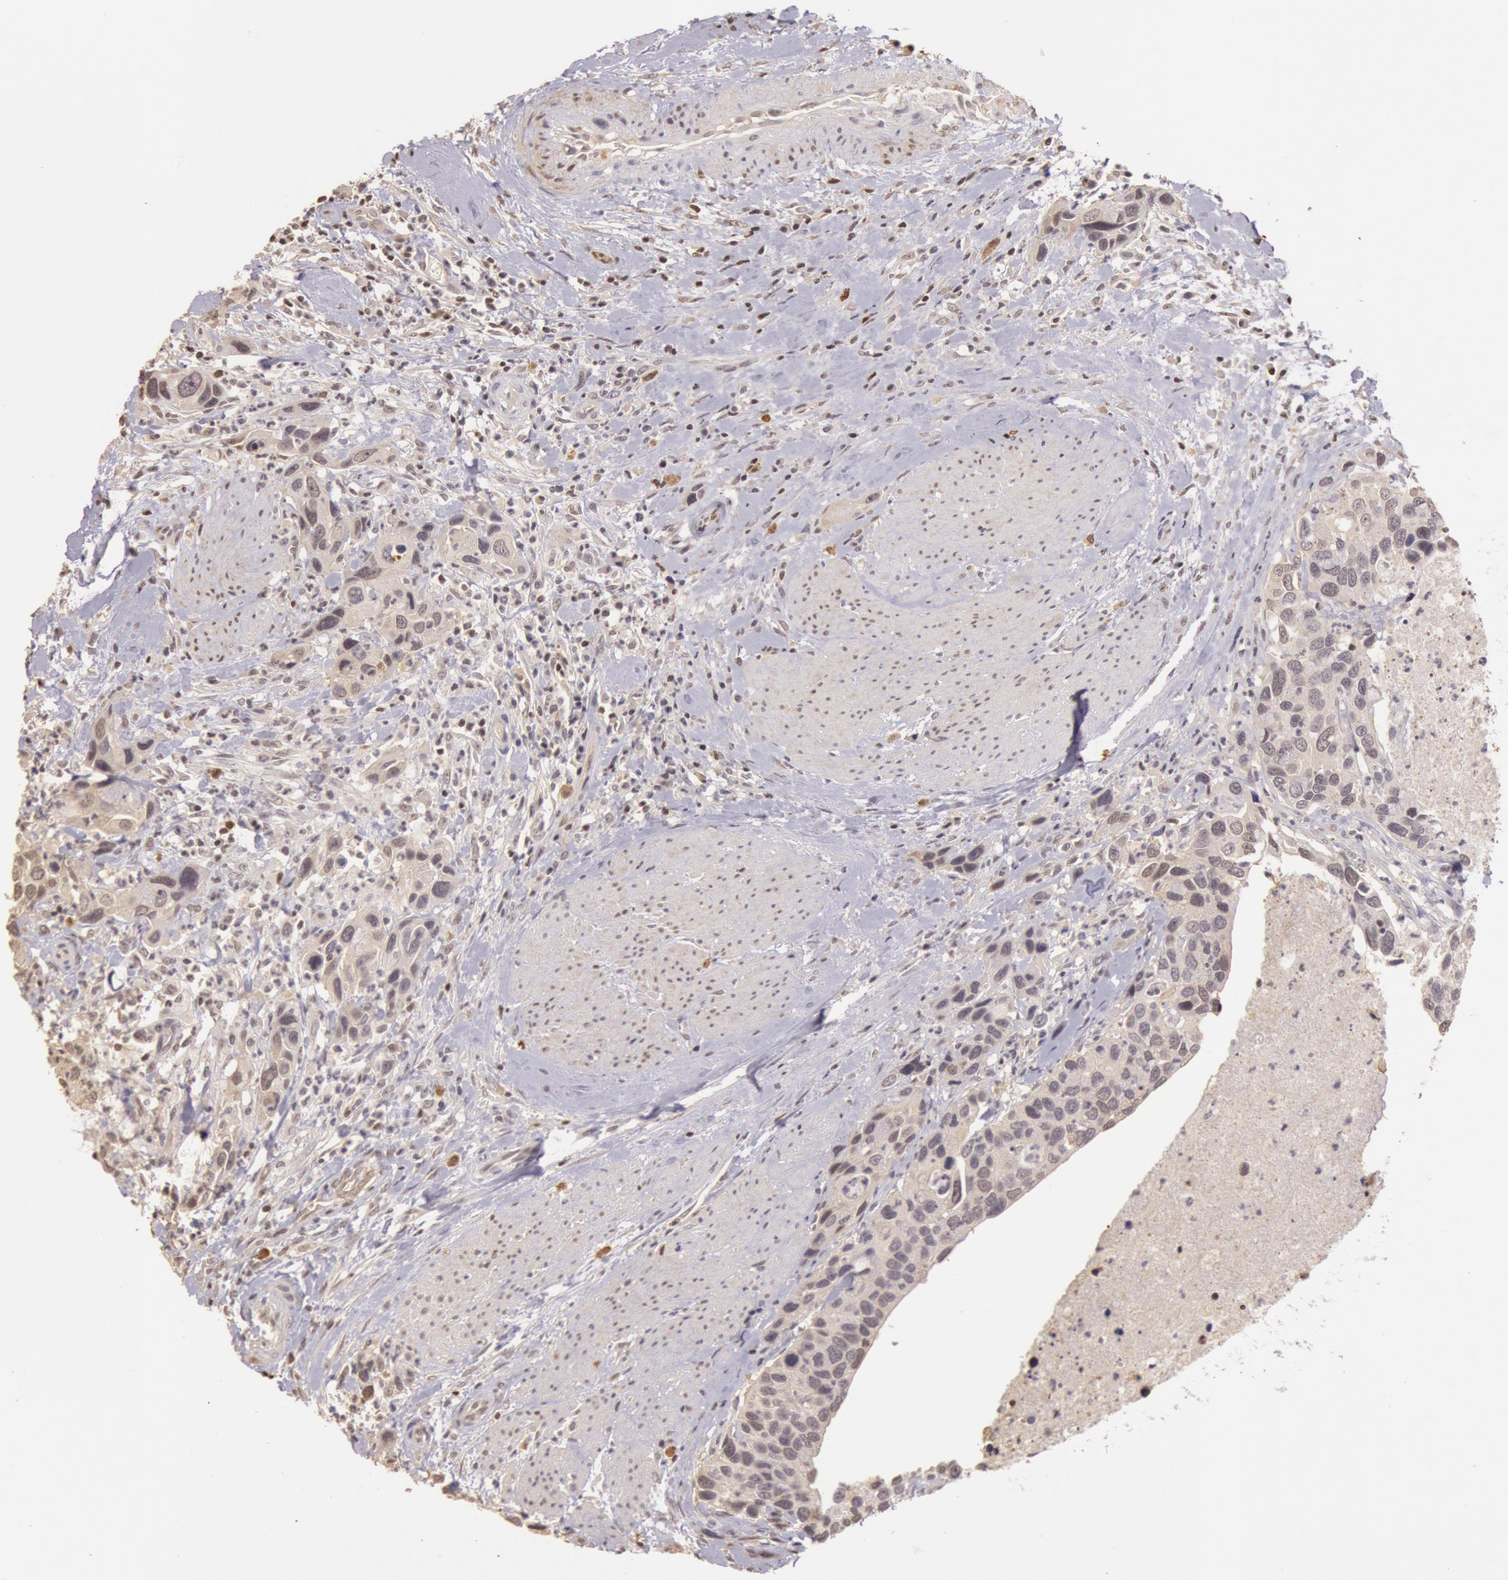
{"staining": {"intensity": "weak", "quantity": "<25%", "location": "cytoplasmic/membranous,nuclear"}, "tissue": "urothelial cancer", "cell_type": "Tumor cells", "image_type": "cancer", "snomed": [{"axis": "morphology", "description": "Urothelial carcinoma, High grade"}, {"axis": "topography", "description": "Urinary bladder"}], "caption": "High-grade urothelial carcinoma was stained to show a protein in brown. There is no significant staining in tumor cells.", "gene": "SOD1", "patient": {"sex": "male", "age": 66}}